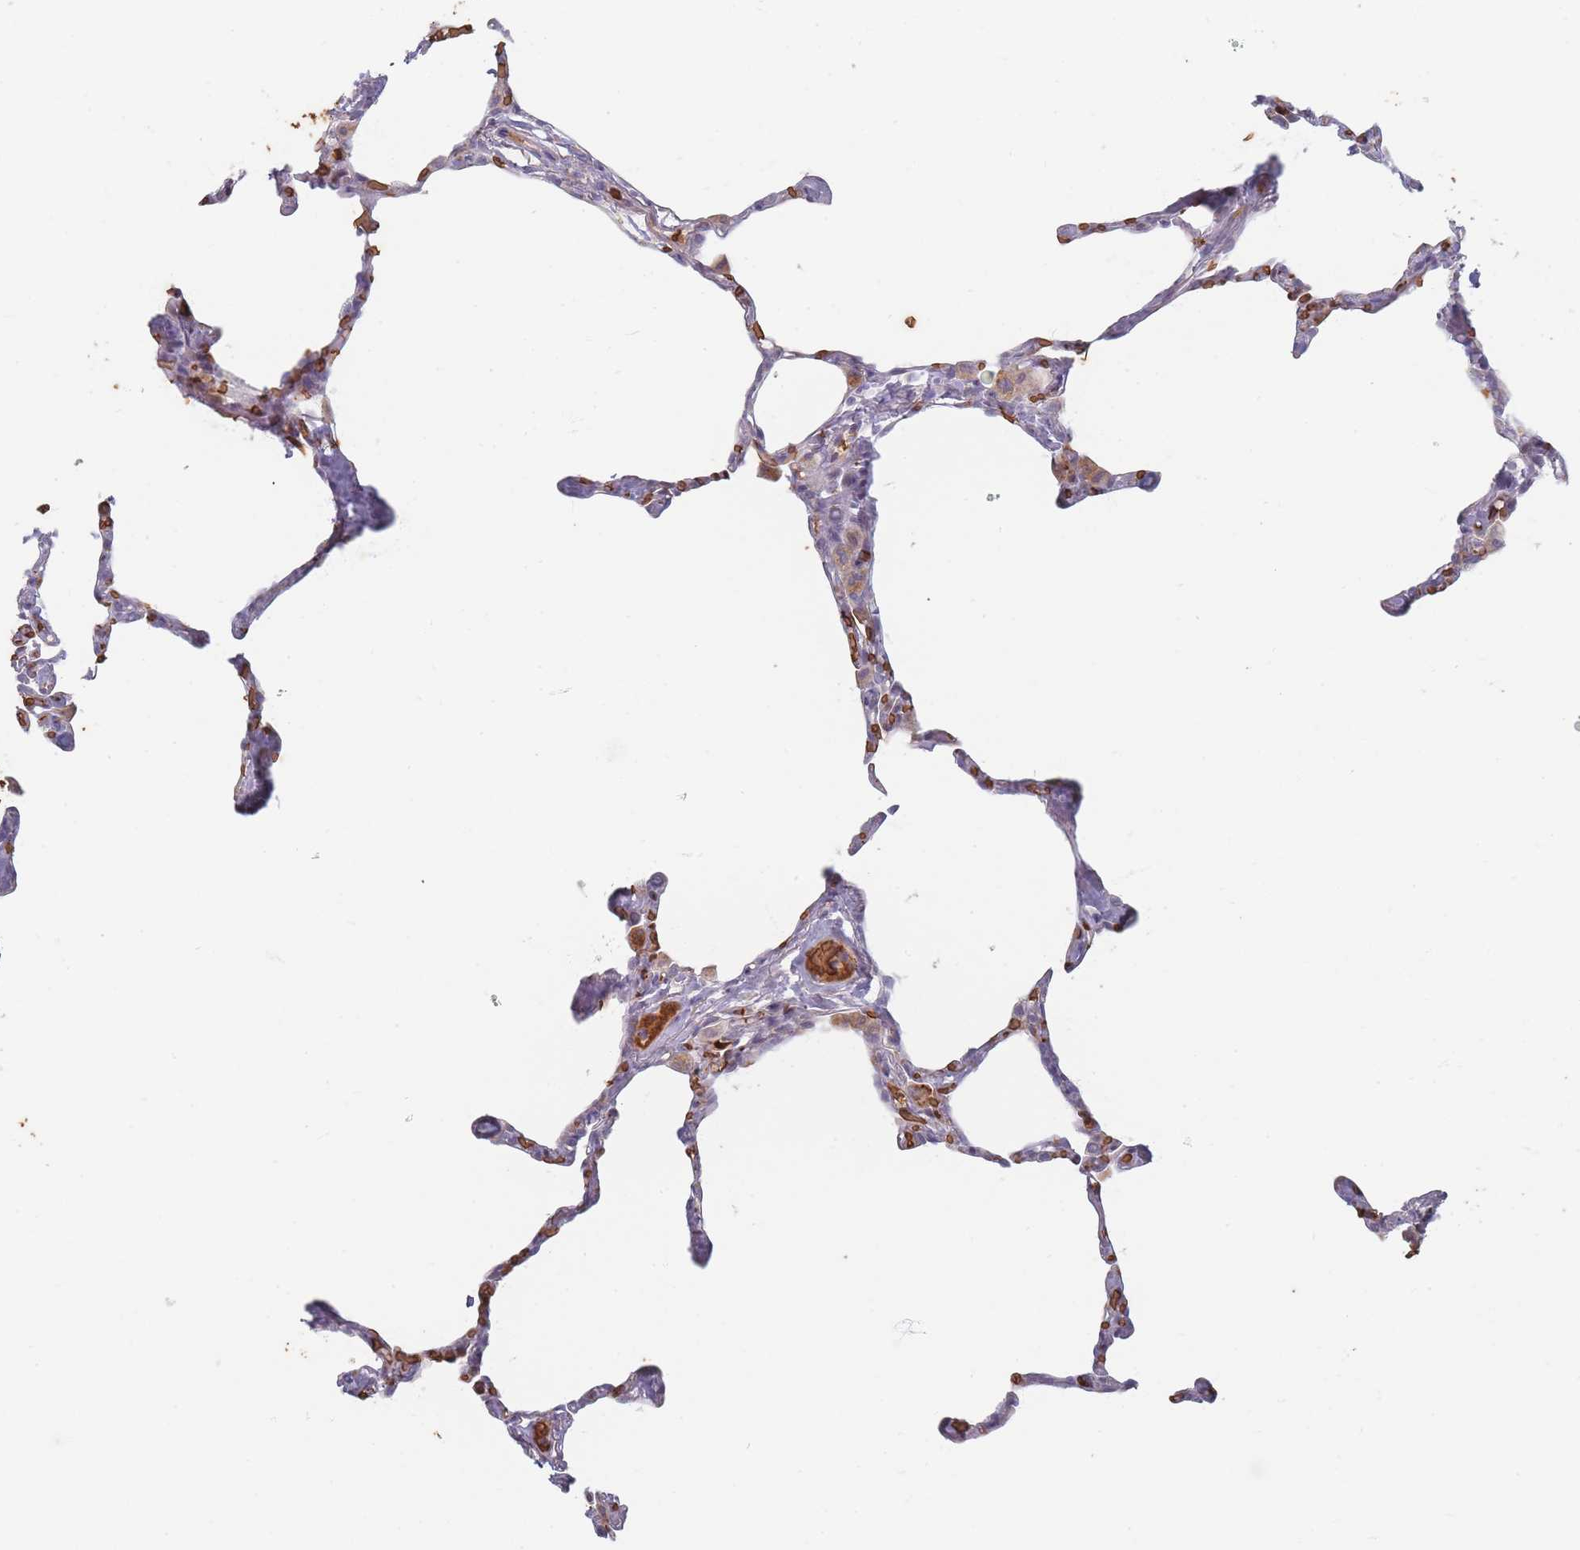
{"staining": {"intensity": "weak", "quantity": "<25%", "location": "cytoplasmic/membranous"}, "tissue": "lung", "cell_type": "Alveolar cells", "image_type": "normal", "snomed": [{"axis": "morphology", "description": "Normal tissue, NOS"}, {"axis": "topography", "description": "Lung"}], "caption": "An immunohistochemistry histopathology image of benign lung is shown. There is no staining in alveolar cells of lung. The staining is performed using DAB (3,3'-diaminobenzidine) brown chromogen with nuclei counter-stained in using hematoxylin.", "gene": "SLC2A6", "patient": {"sex": "male", "age": 65}}